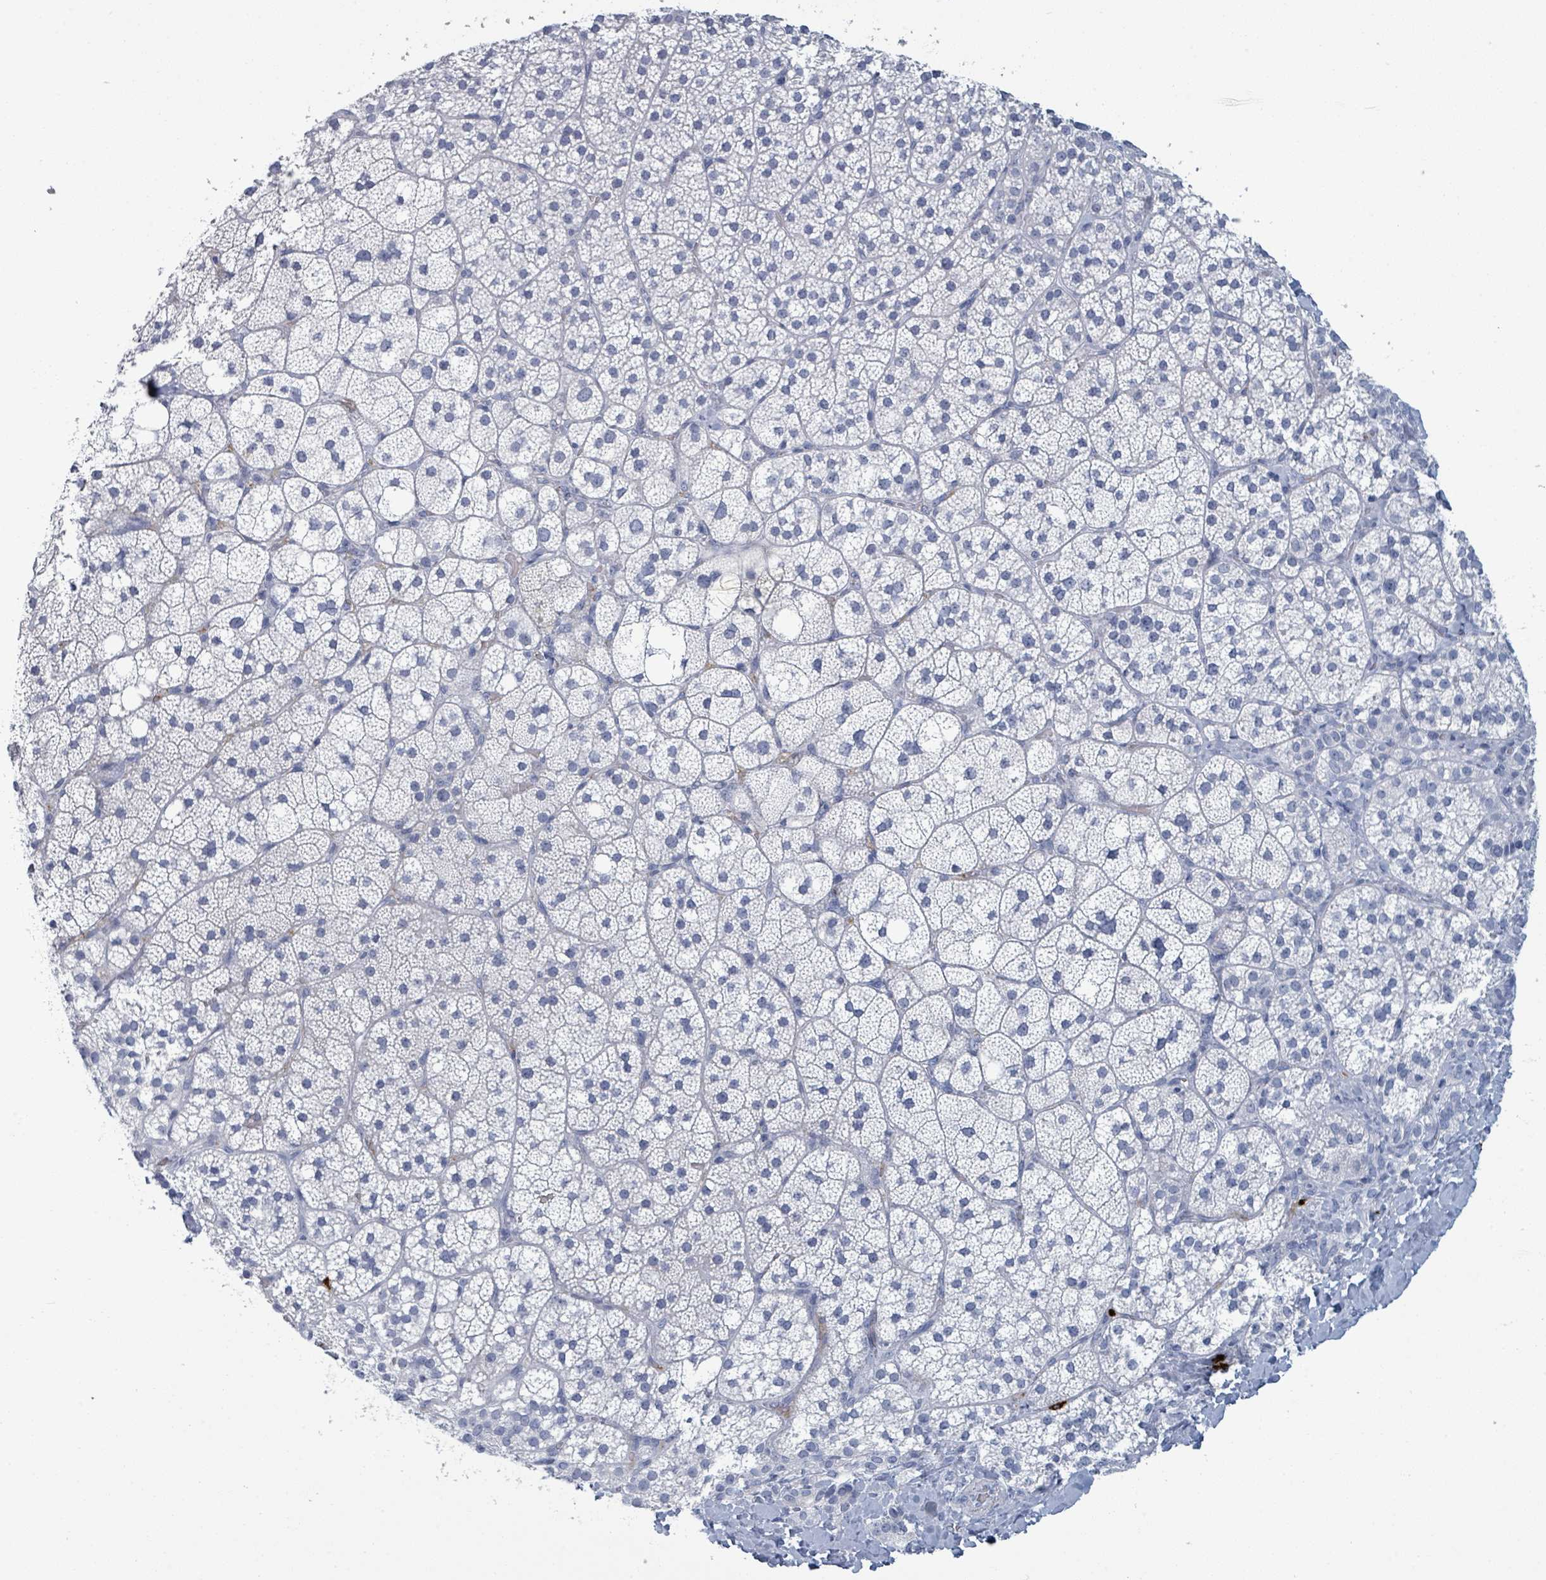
{"staining": {"intensity": "negative", "quantity": "none", "location": "none"}, "tissue": "adrenal gland", "cell_type": "Glandular cells", "image_type": "normal", "snomed": [{"axis": "morphology", "description": "Normal tissue, NOS"}, {"axis": "topography", "description": "Adrenal gland"}], "caption": "An IHC image of normal adrenal gland is shown. There is no staining in glandular cells of adrenal gland.", "gene": "VPS13D", "patient": {"sex": "male", "age": 53}}